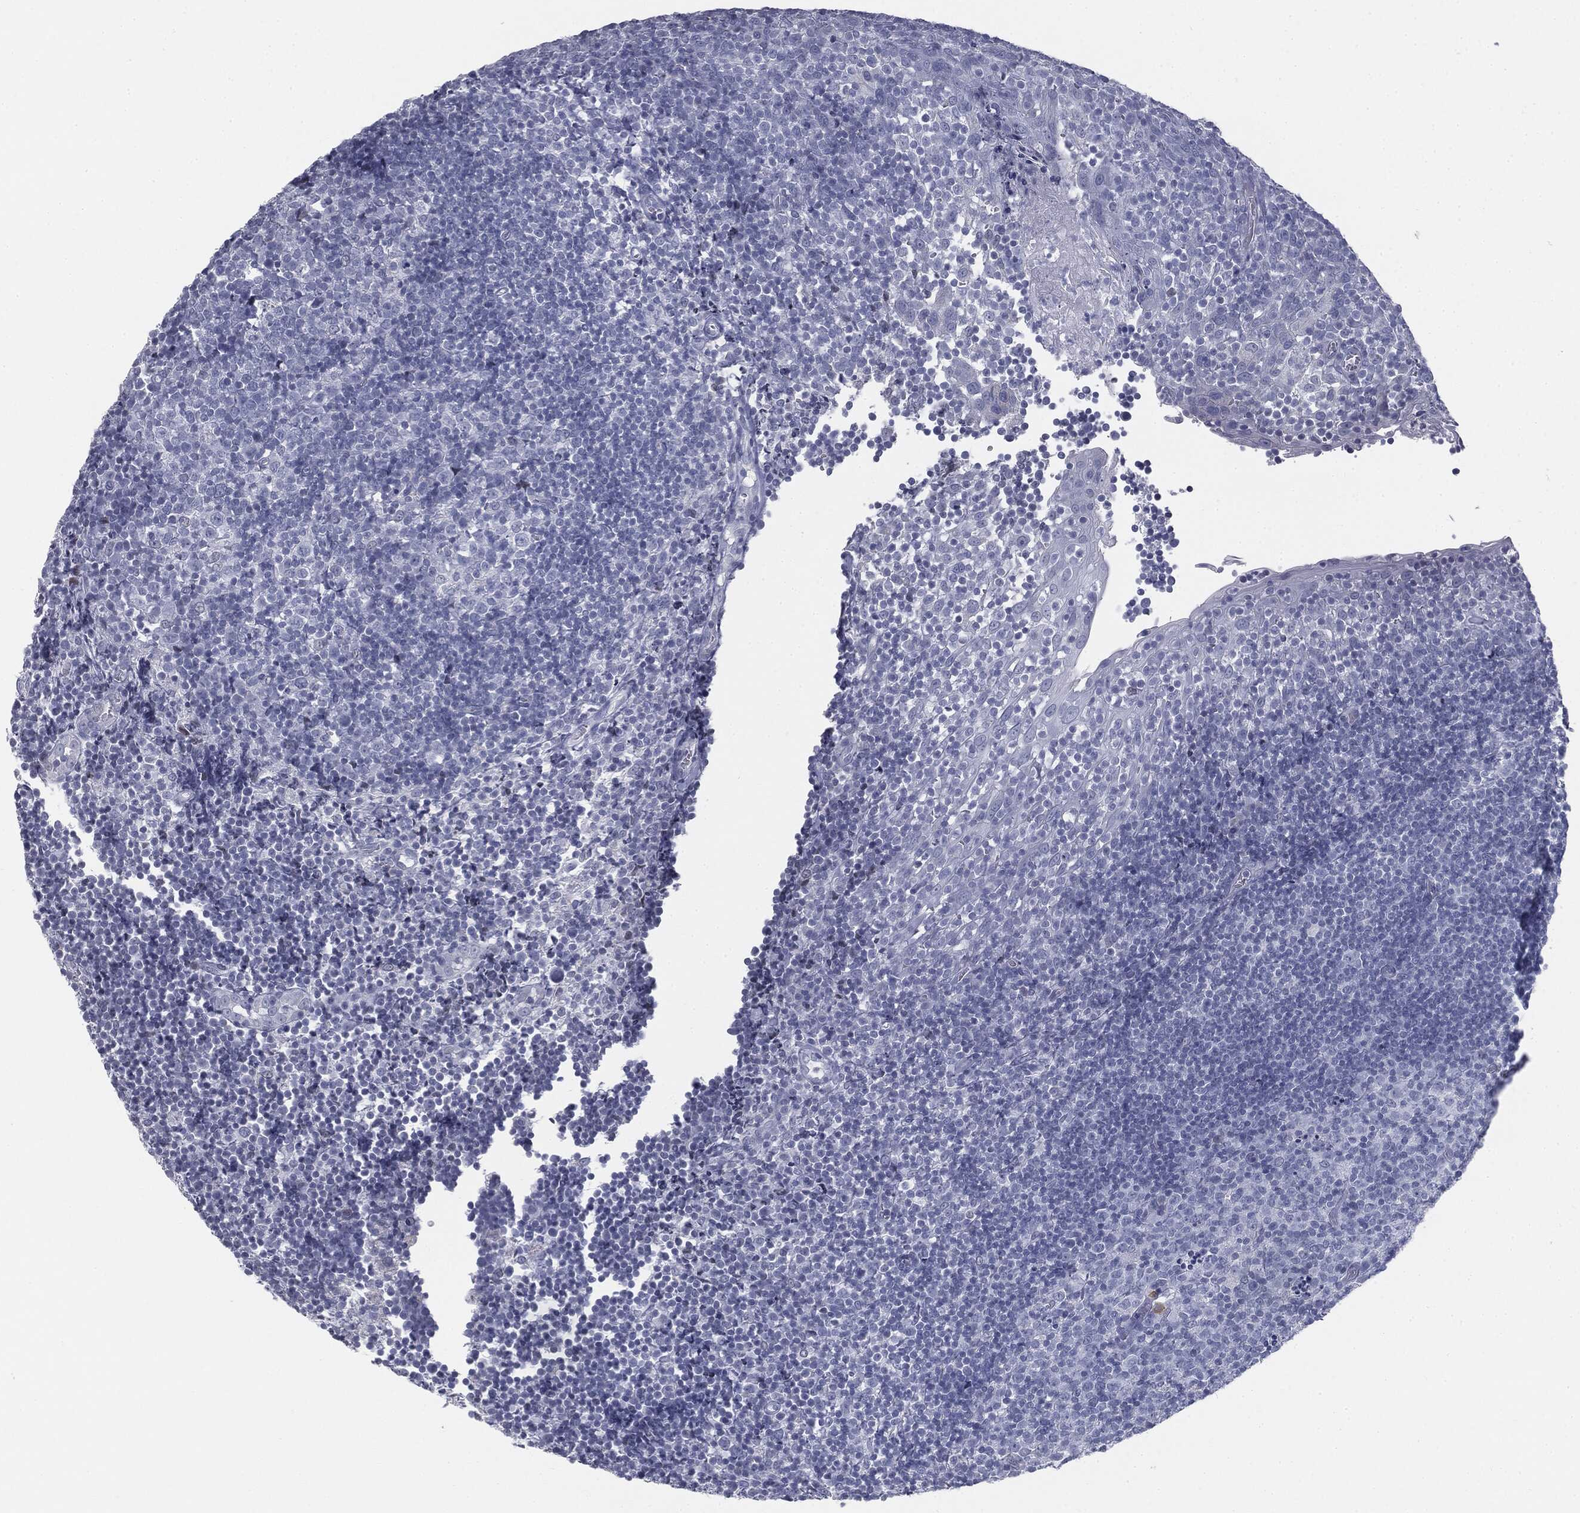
{"staining": {"intensity": "negative", "quantity": "none", "location": "none"}, "tissue": "tonsil", "cell_type": "Germinal center cells", "image_type": "normal", "snomed": [{"axis": "morphology", "description": "Normal tissue, NOS"}, {"axis": "topography", "description": "Tonsil"}], "caption": "Tonsil was stained to show a protein in brown. There is no significant positivity in germinal center cells.", "gene": "TPO", "patient": {"sex": "female", "age": 5}}